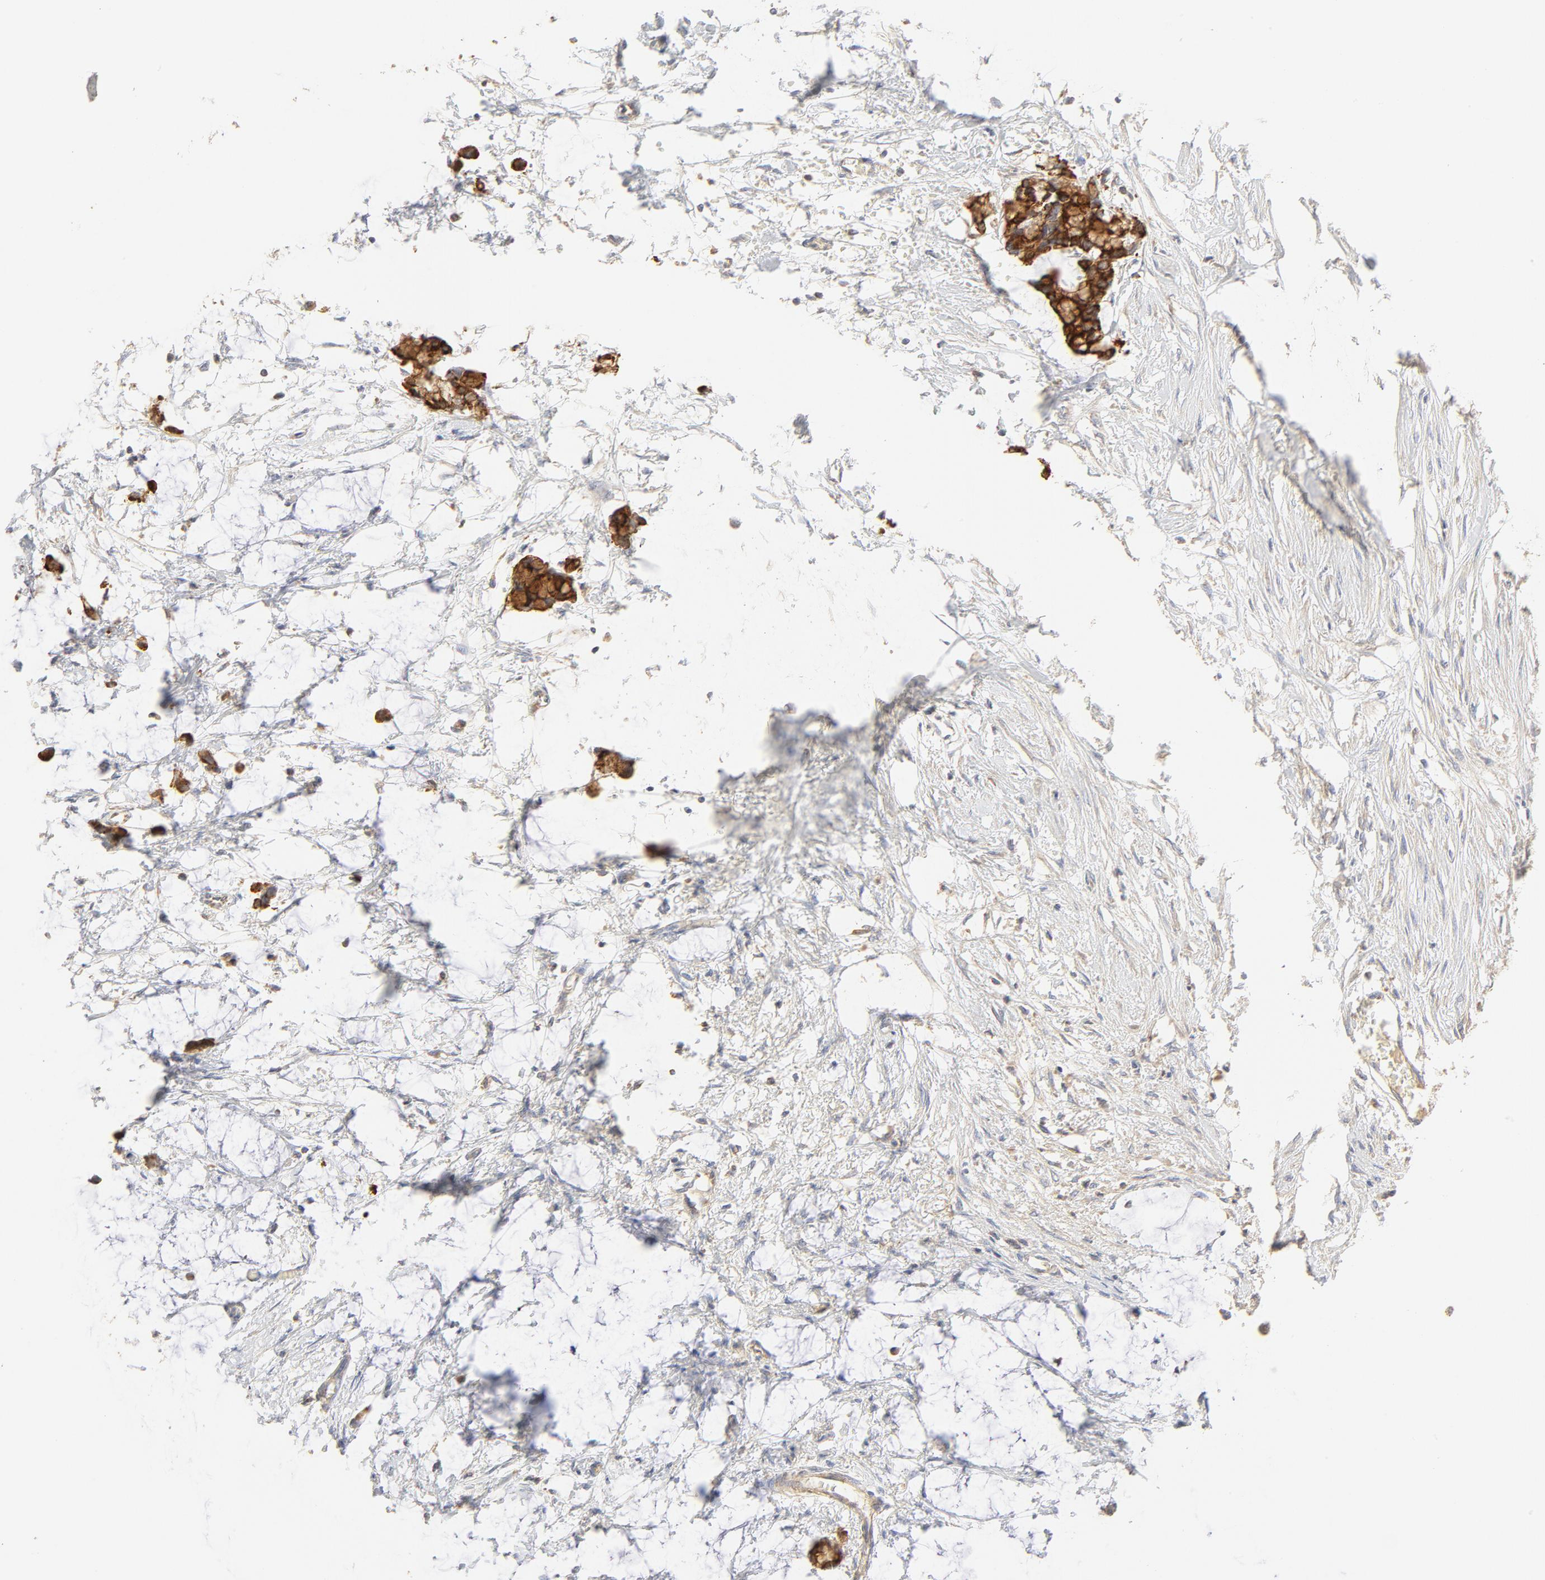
{"staining": {"intensity": "moderate", "quantity": ">75%", "location": "cytoplasmic/membranous"}, "tissue": "colorectal cancer", "cell_type": "Tumor cells", "image_type": "cancer", "snomed": [{"axis": "morphology", "description": "Normal tissue, NOS"}, {"axis": "morphology", "description": "Adenocarcinoma, NOS"}, {"axis": "topography", "description": "Colon"}, {"axis": "topography", "description": "Peripheral nerve tissue"}], "caption": "Colorectal adenocarcinoma was stained to show a protein in brown. There is medium levels of moderate cytoplasmic/membranous staining in approximately >75% of tumor cells.", "gene": "FCGBP", "patient": {"sex": "male", "age": 14}}